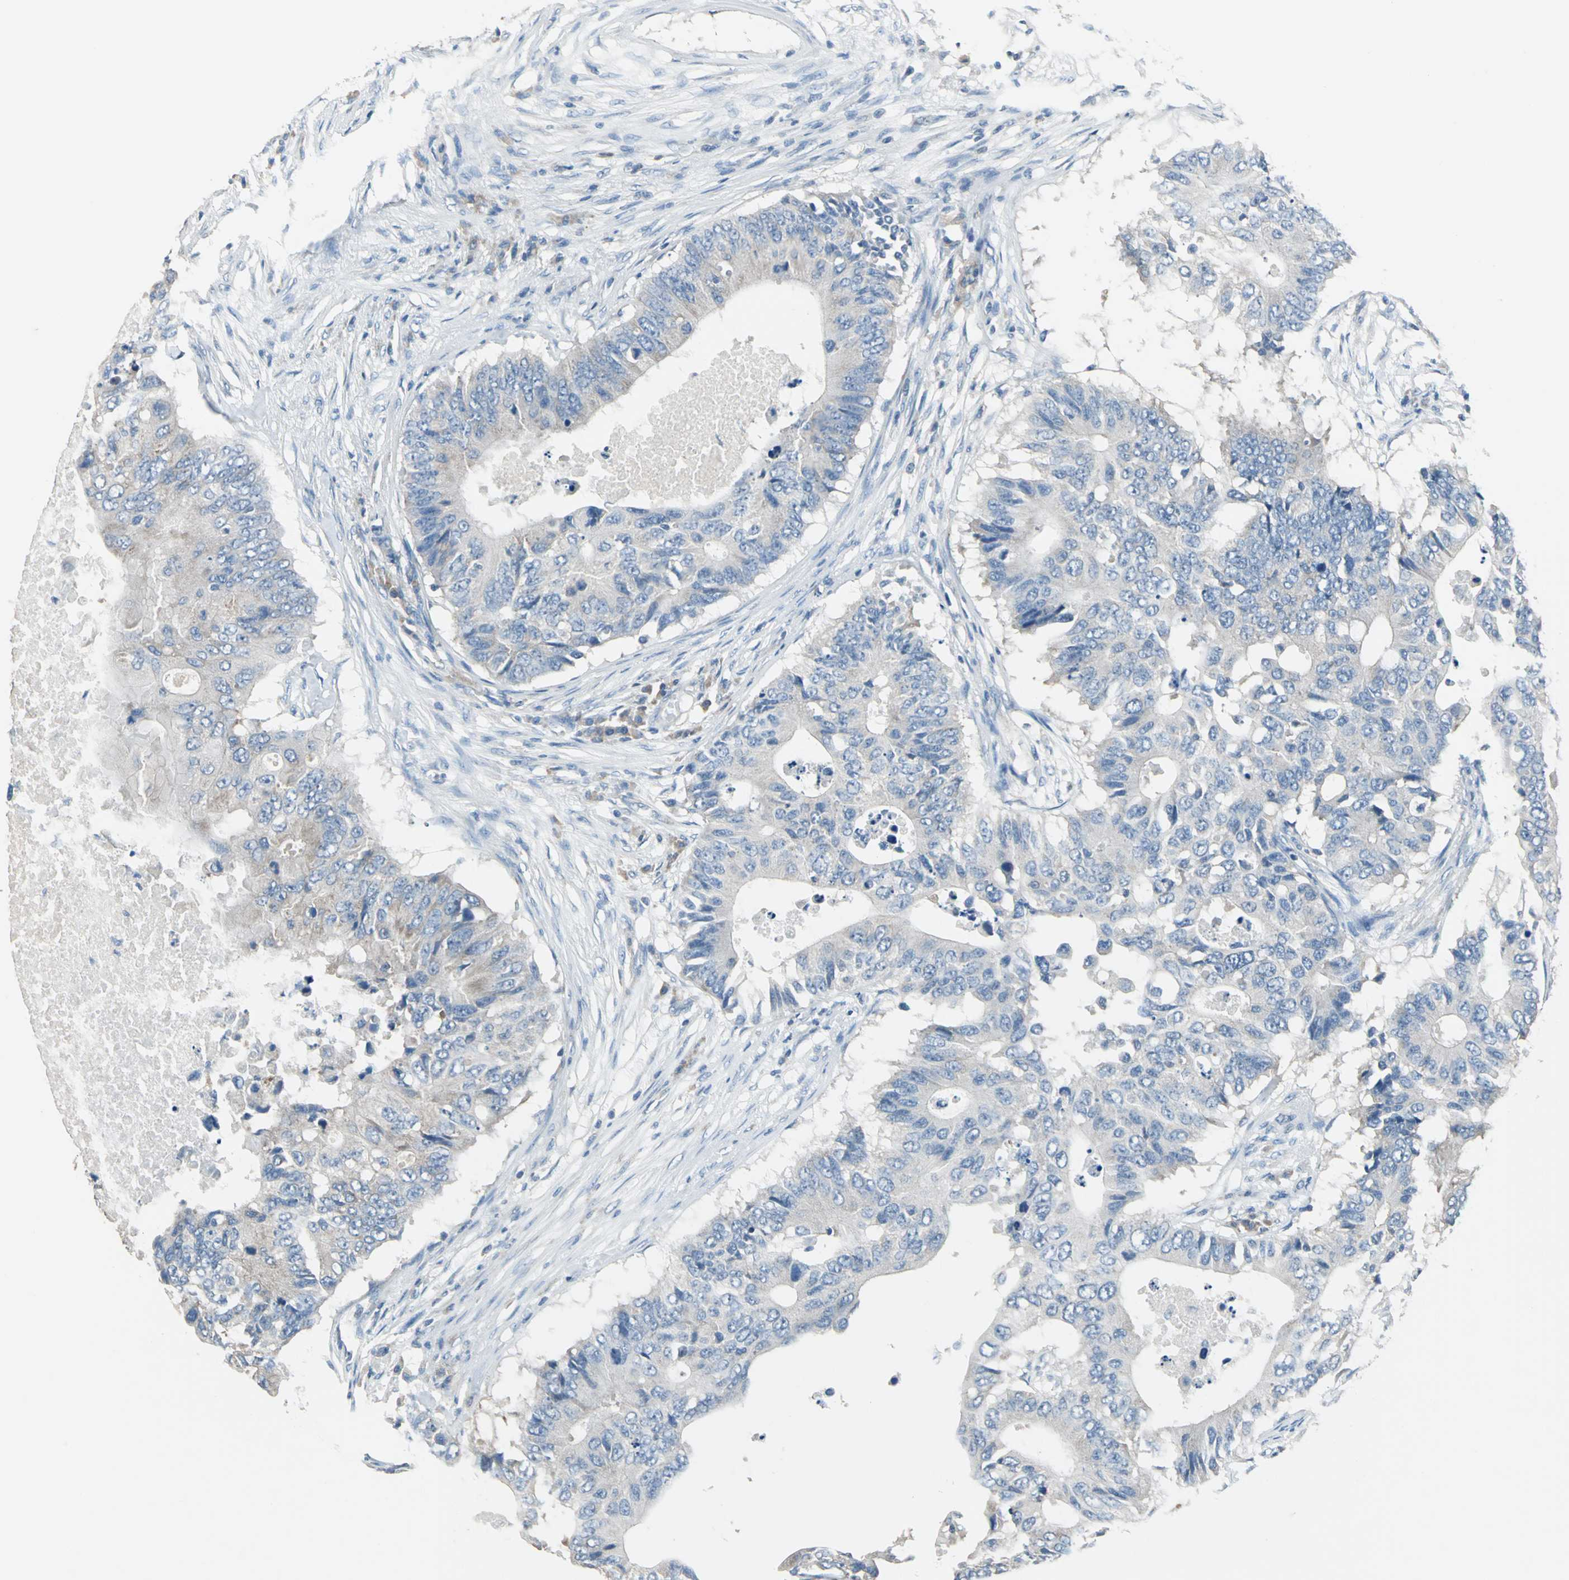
{"staining": {"intensity": "weak", "quantity": "<25%", "location": "cytoplasmic/membranous"}, "tissue": "colorectal cancer", "cell_type": "Tumor cells", "image_type": "cancer", "snomed": [{"axis": "morphology", "description": "Adenocarcinoma, NOS"}, {"axis": "topography", "description": "Colon"}], "caption": "Immunohistochemical staining of human colorectal adenocarcinoma displays no significant staining in tumor cells.", "gene": "PRKCA", "patient": {"sex": "male", "age": 71}}